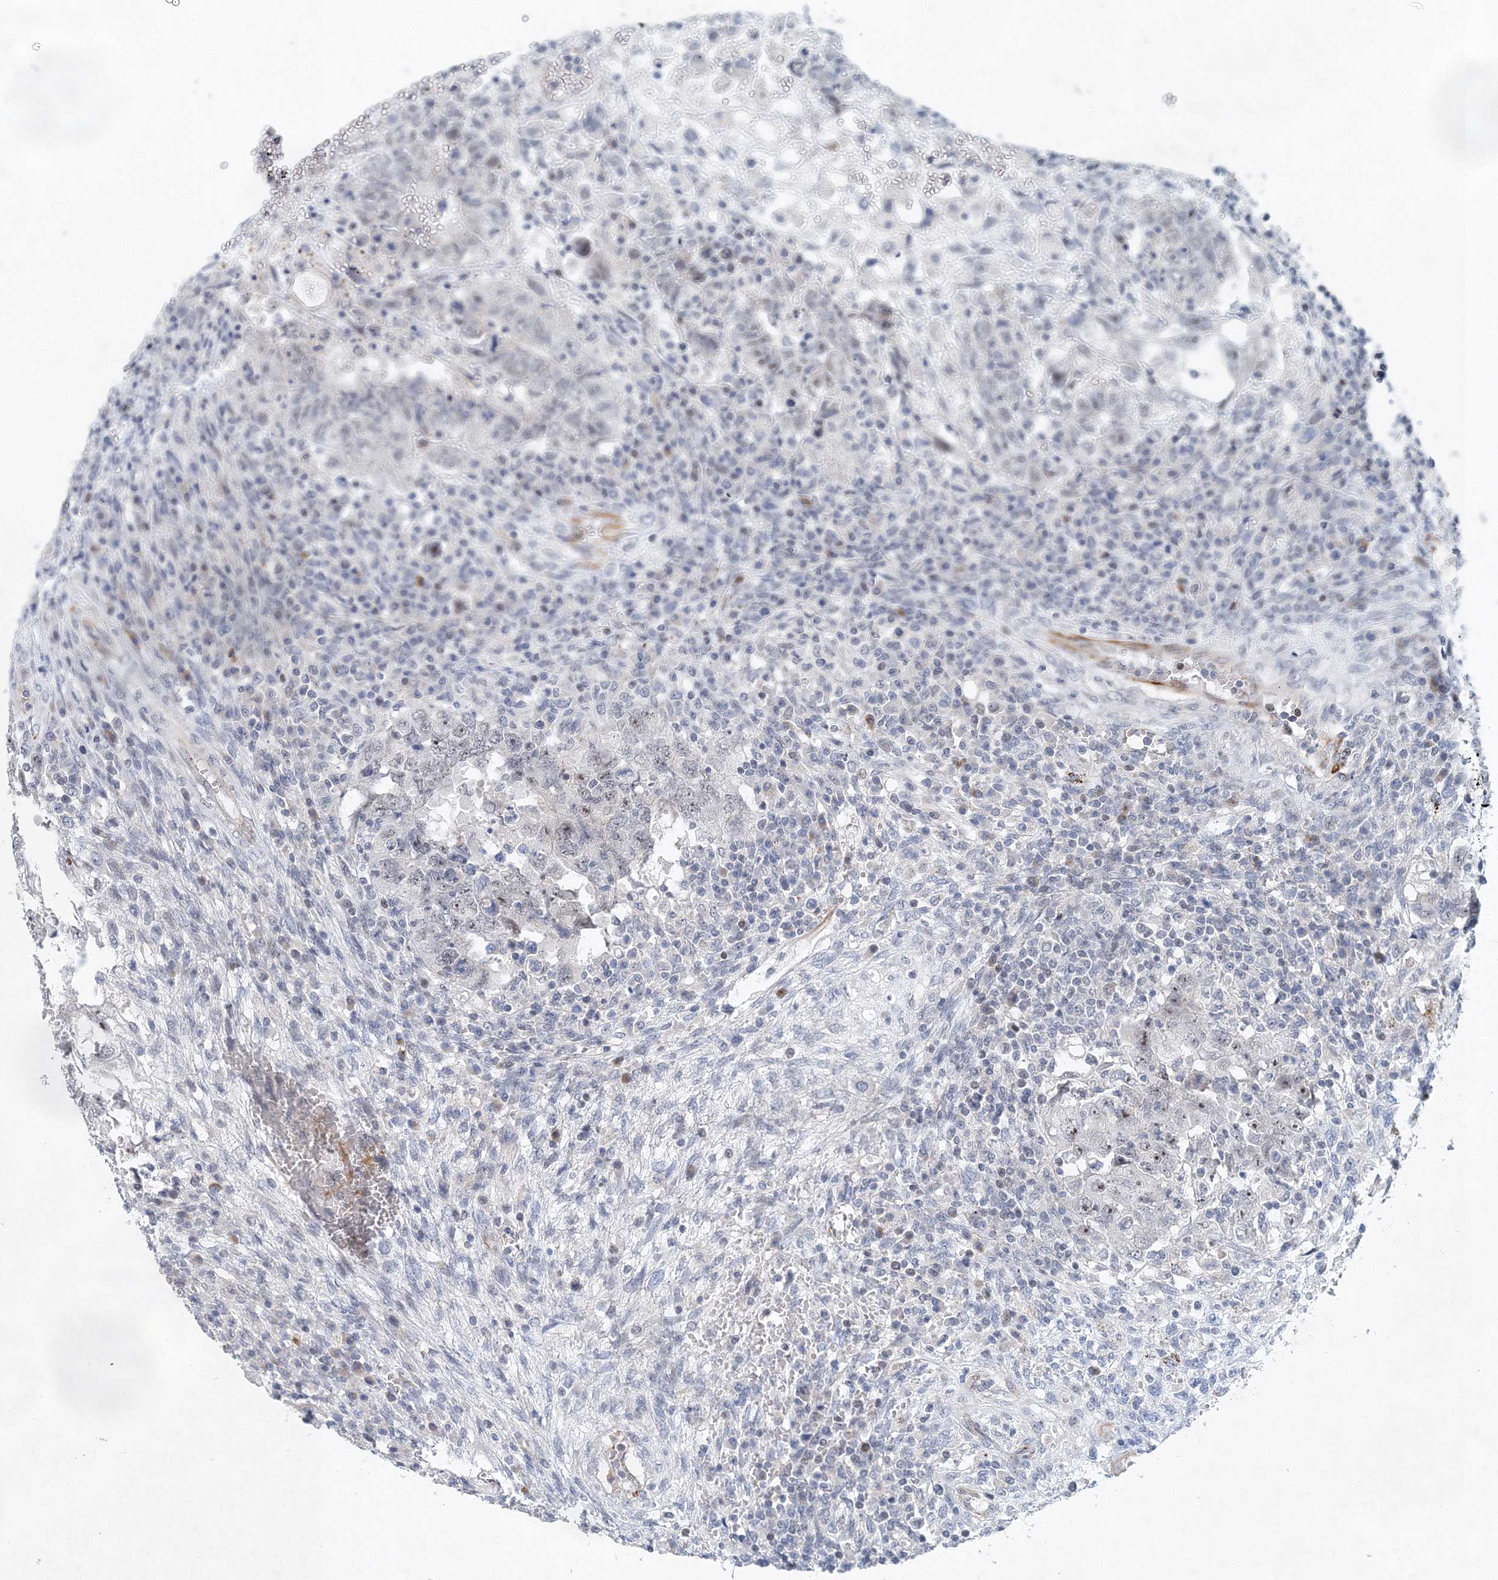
{"staining": {"intensity": "moderate", "quantity": "<25%", "location": "nuclear"}, "tissue": "testis cancer", "cell_type": "Tumor cells", "image_type": "cancer", "snomed": [{"axis": "morphology", "description": "Carcinoma, Embryonal, NOS"}, {"axis": "topography", "description": "Testis"}], "caption": "Tumor cells reveal moderate nuclear staining in about <25% of cells in embryonal carcinoma (testis).", "gene": "UIMC1", "patient": {"sex": "male", "age": 26}}